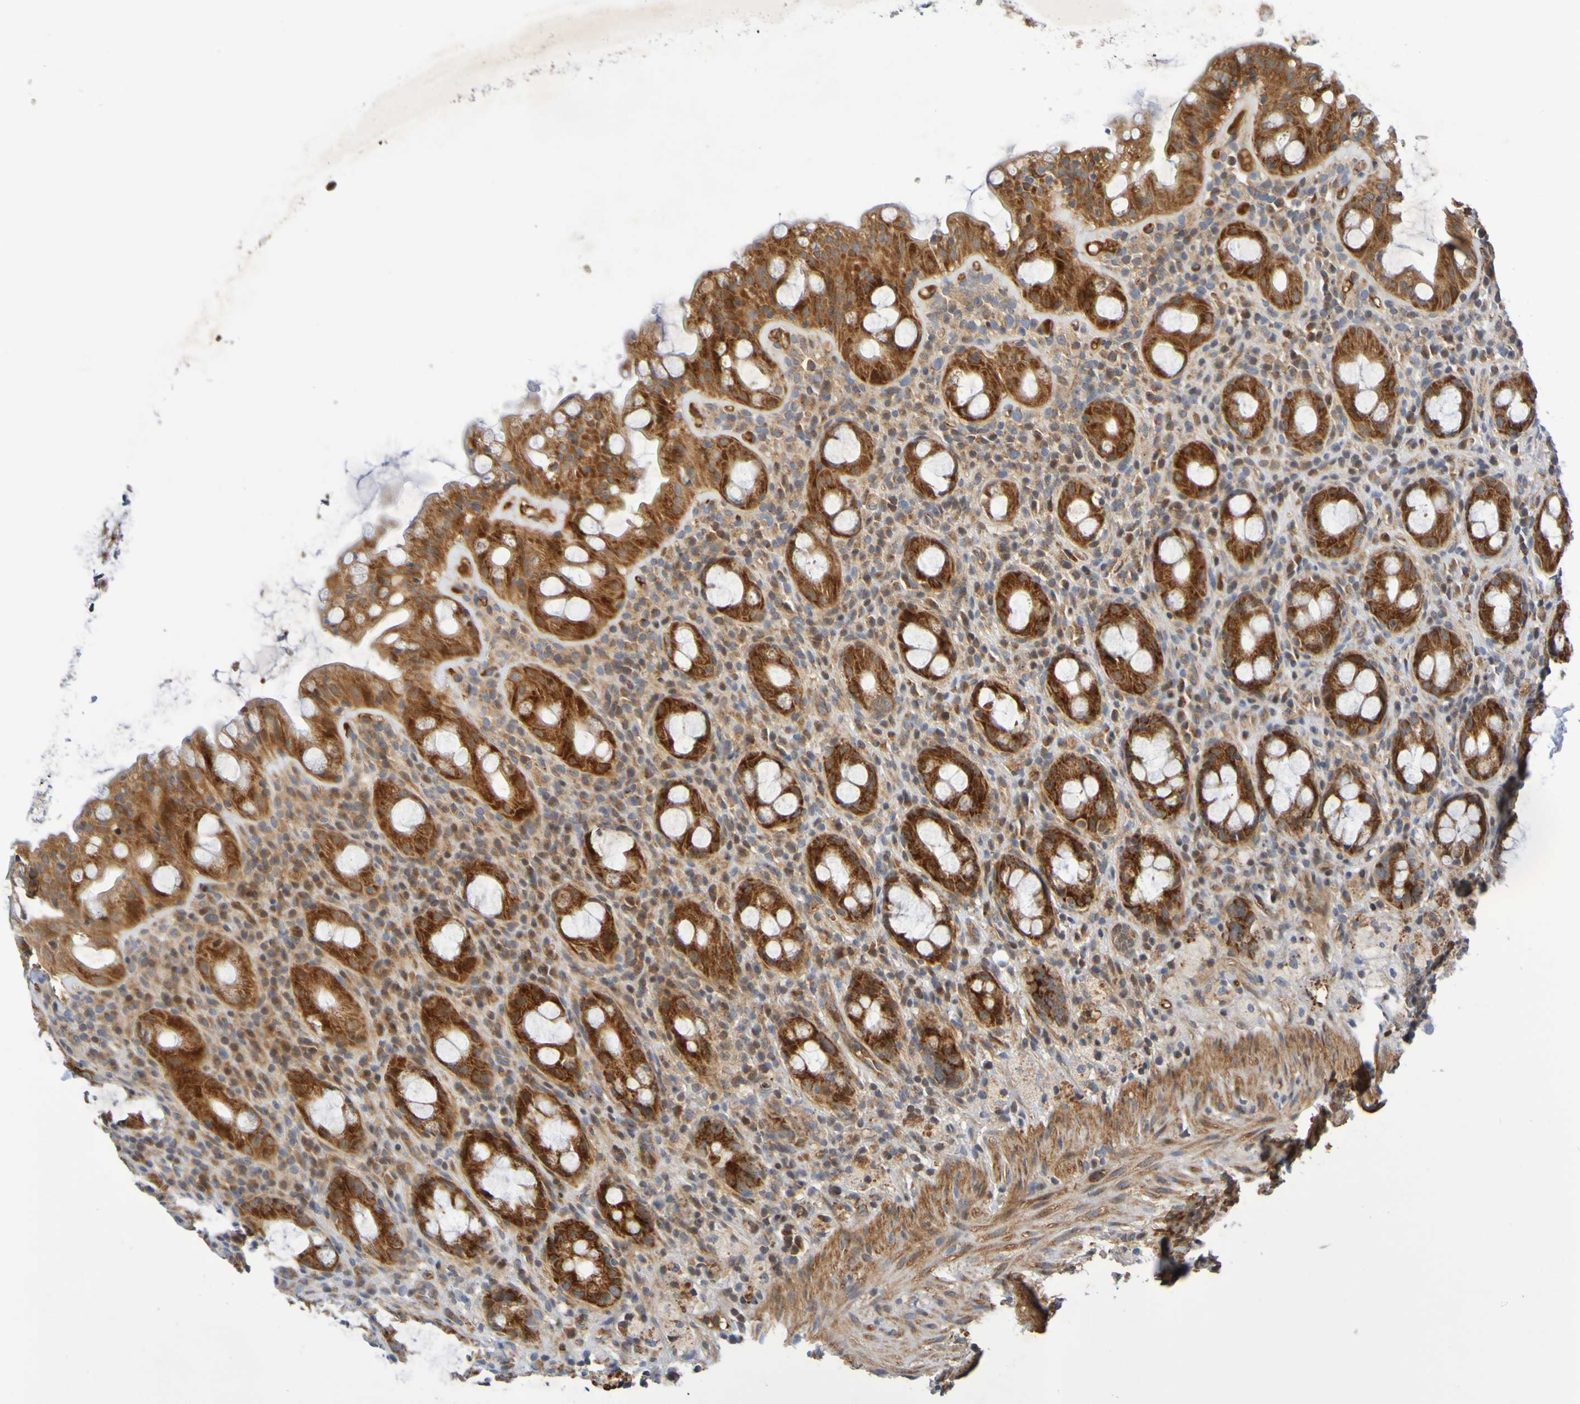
{"staining": {"intensity": "strong", "quantity": ">75%", "location": "cytoplasmic/membranous"}, "tissue": "rectum", "cell_type": "Glandular cells", "image_type": "normal", "snomed": [{"axis": "morphology", "description": "Normal tissue, NOS"}, {"axis": "topography", "description": "Rectum"}], "caption": "This is a photomicrograph of immunohistochemistry staining of normal rectum, which shows strong expression in the cytoplasmic/membranous of glandular cells.", "gene": "CCDC51", "patient": {"sex": "male", "age": 44}}